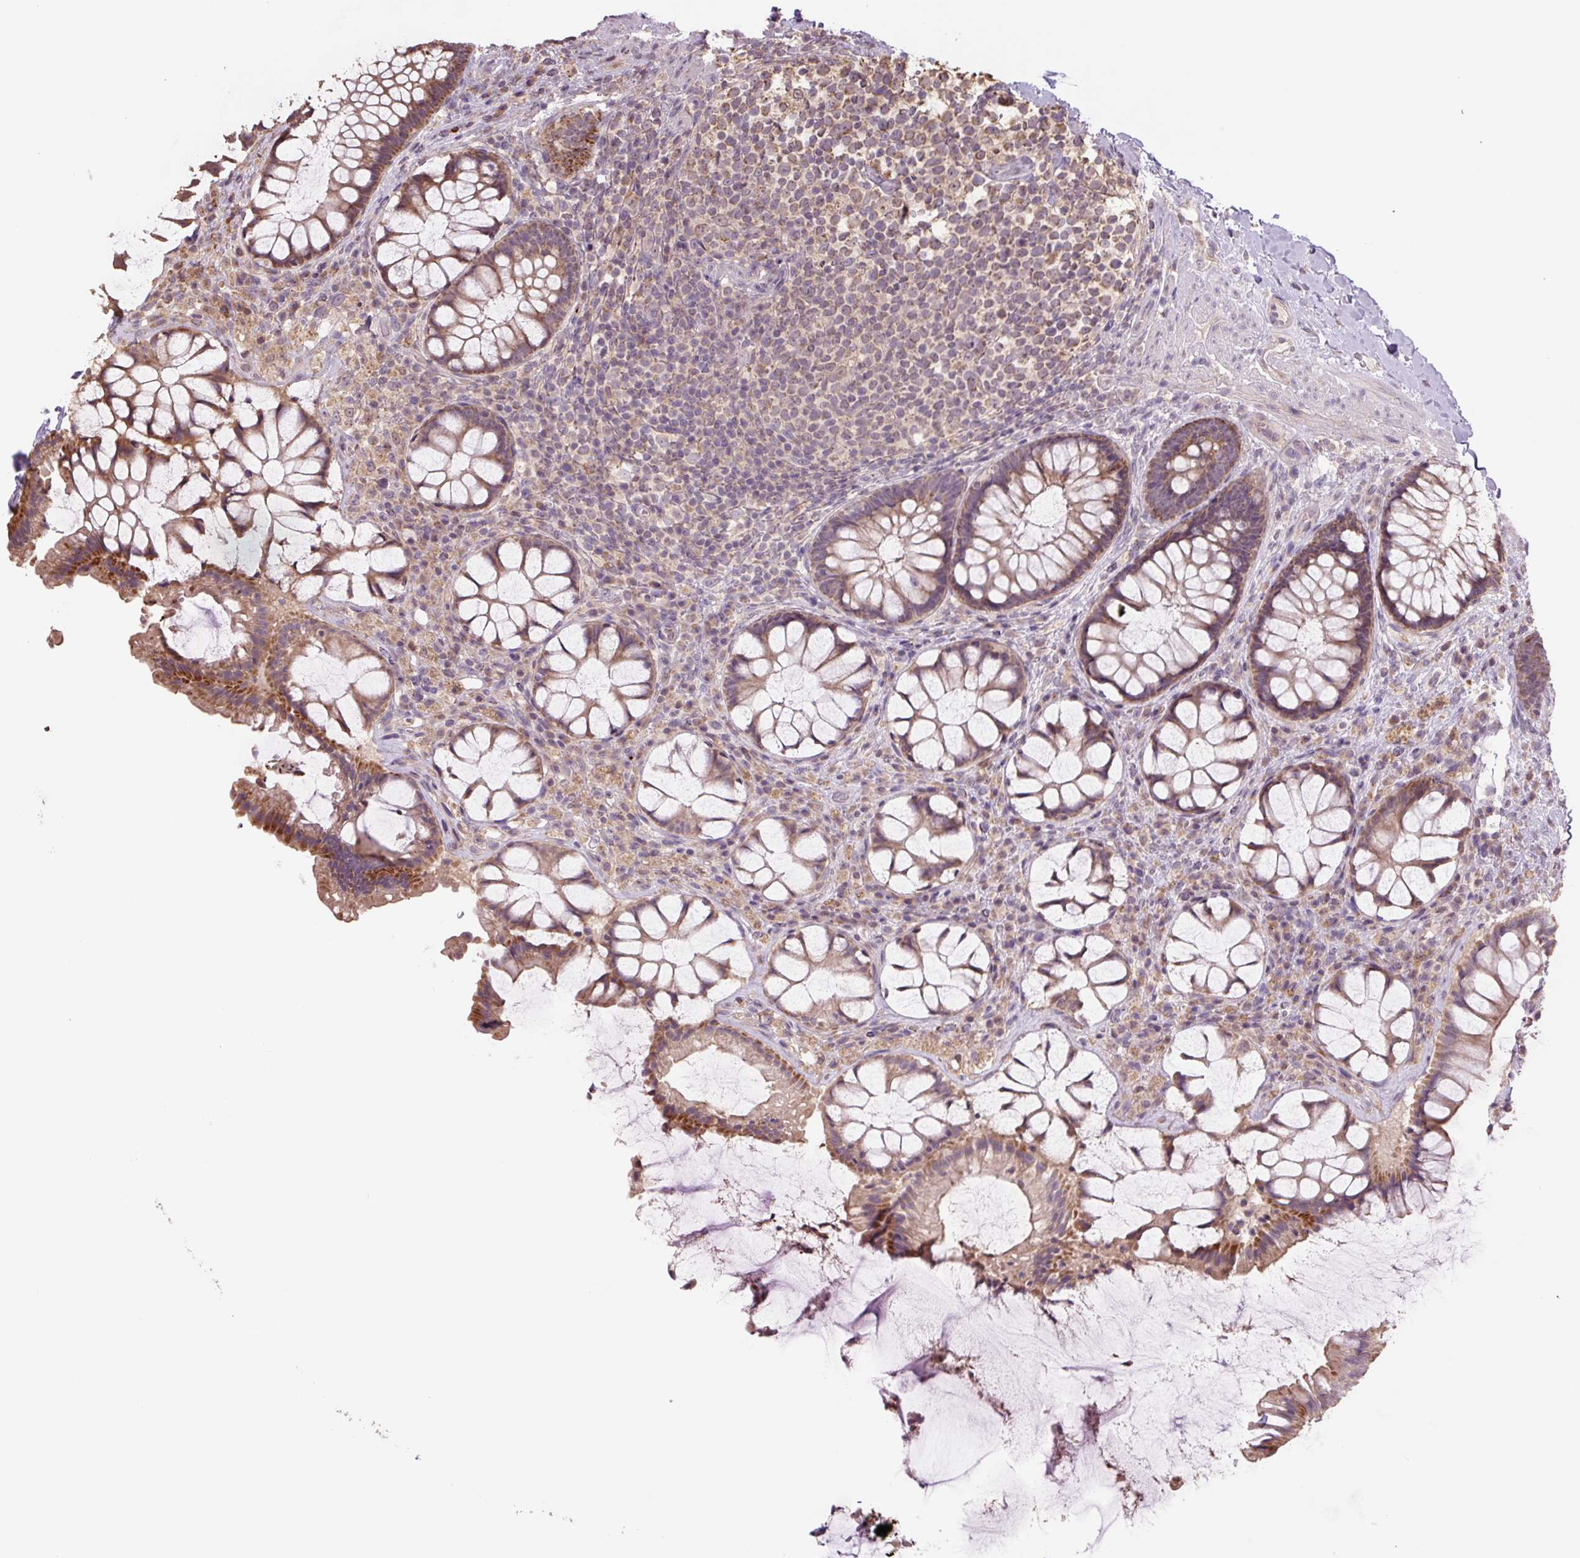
{"staining": {"intensity": "moderate", "quantity": ">75%", "location": "cytoplasmic/membranous"}, "tissue": "rectum", "cell_type": "Glandular cells", "image_type": "normal", "snomed": [{"axis": "morphology", "description": "Normal tissue, NOS"}, {"axis": "topography", "description": "Rectum"}], "caption": "Protein expression by immunohistochemistry (IHC) reveals moderate cytoplasmic/membranous expression in about >75% of glandular cells in normal rectum.", "gene": "TMEM160", "patient": {"sex": "female", "age": 58}}